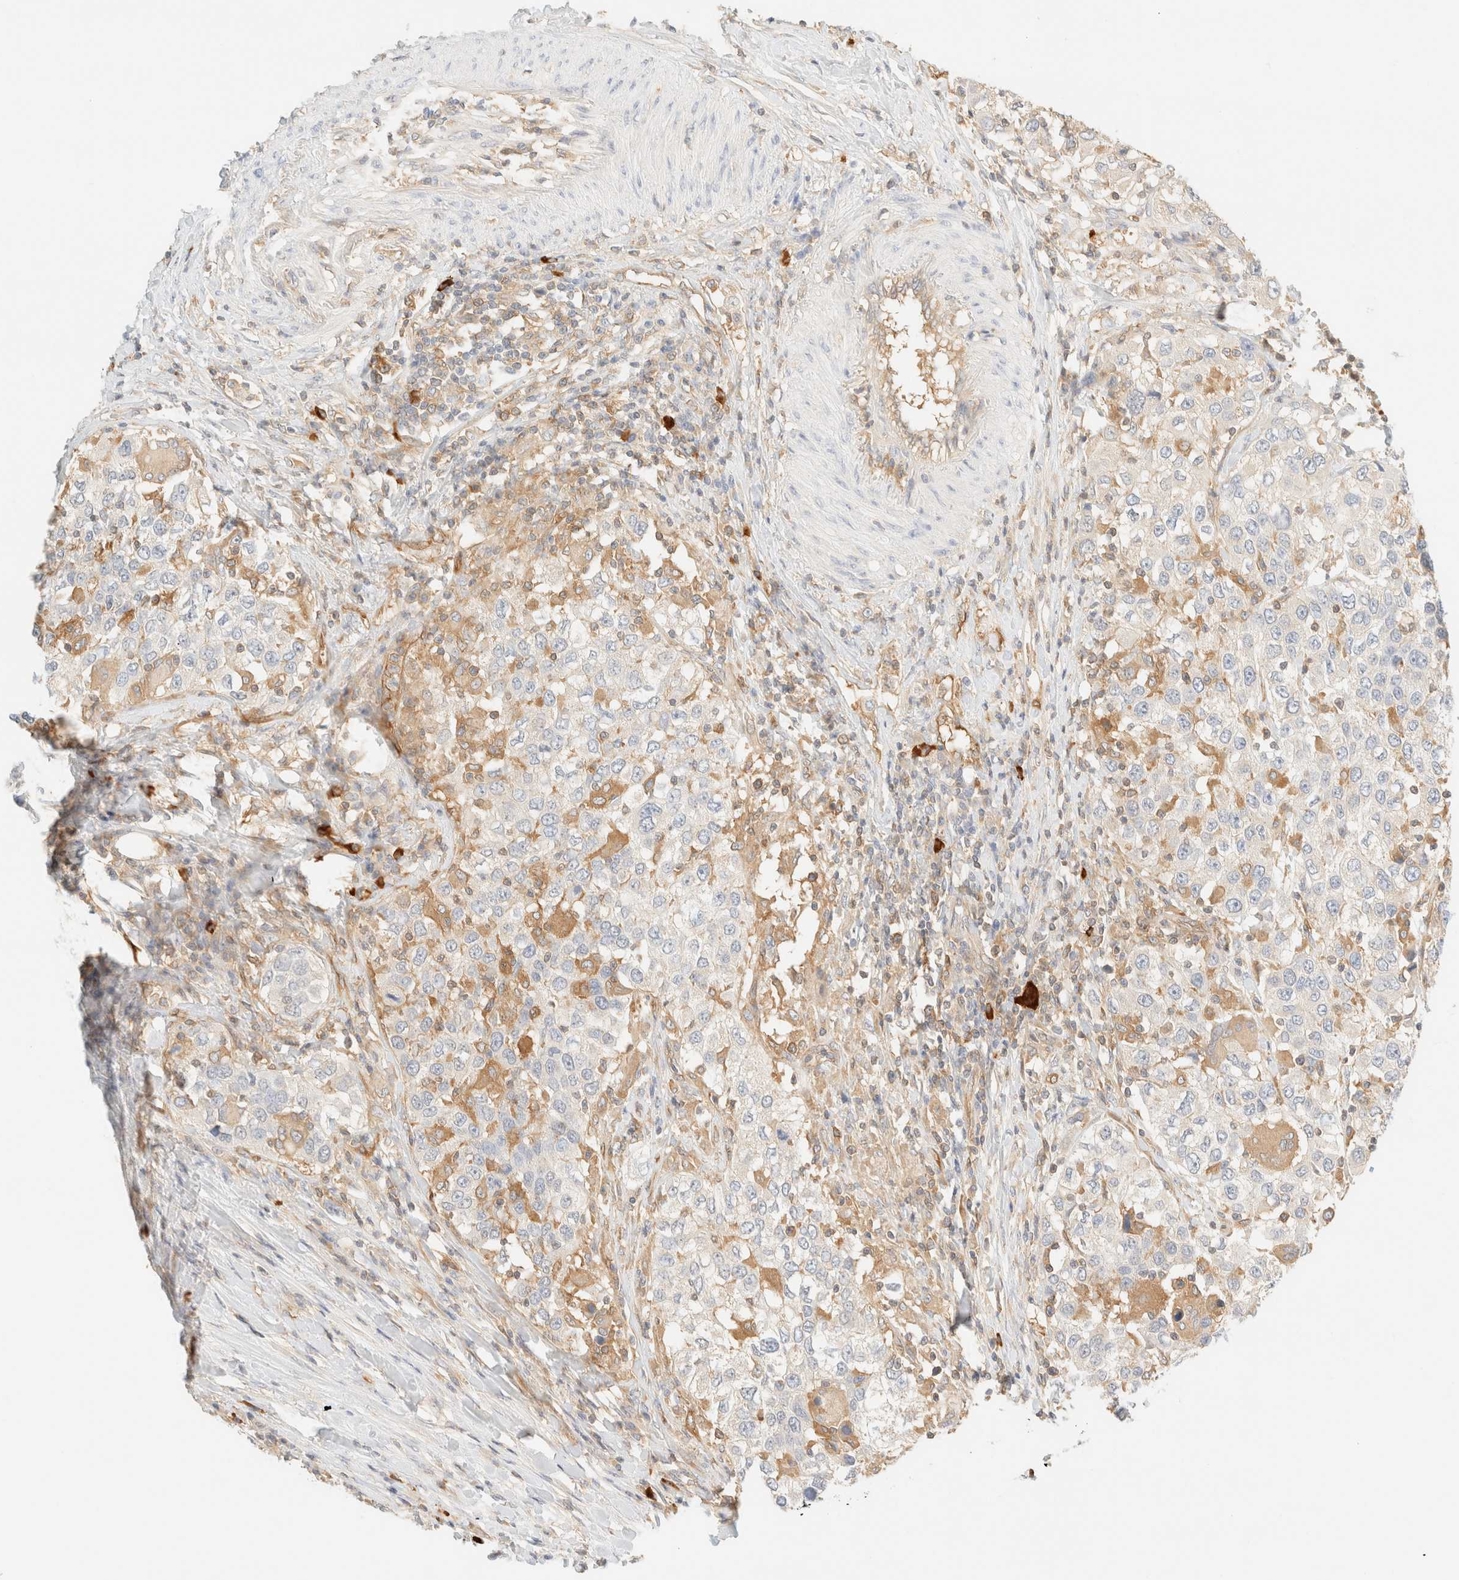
{"staining": {"intensity": "weak", "quantity": "<25%", "location": "cytoplasmic/membranous"}, "tissue": "urothelial cancer", "cell_type": "Tumor cells", "image_type": "cancer", "snomed": [{"axis": "morphology", "description": "Urothelial carcinoma, High grade"}, {"axis": "topography", "description": "Urinary bladder"}], "caption": "Urothelial cancer was stained to show a protein in brown. There is no significant expression in tumor cells.", "gene": "FHOD1", "patient": {"sex": "female", "age": 80}}